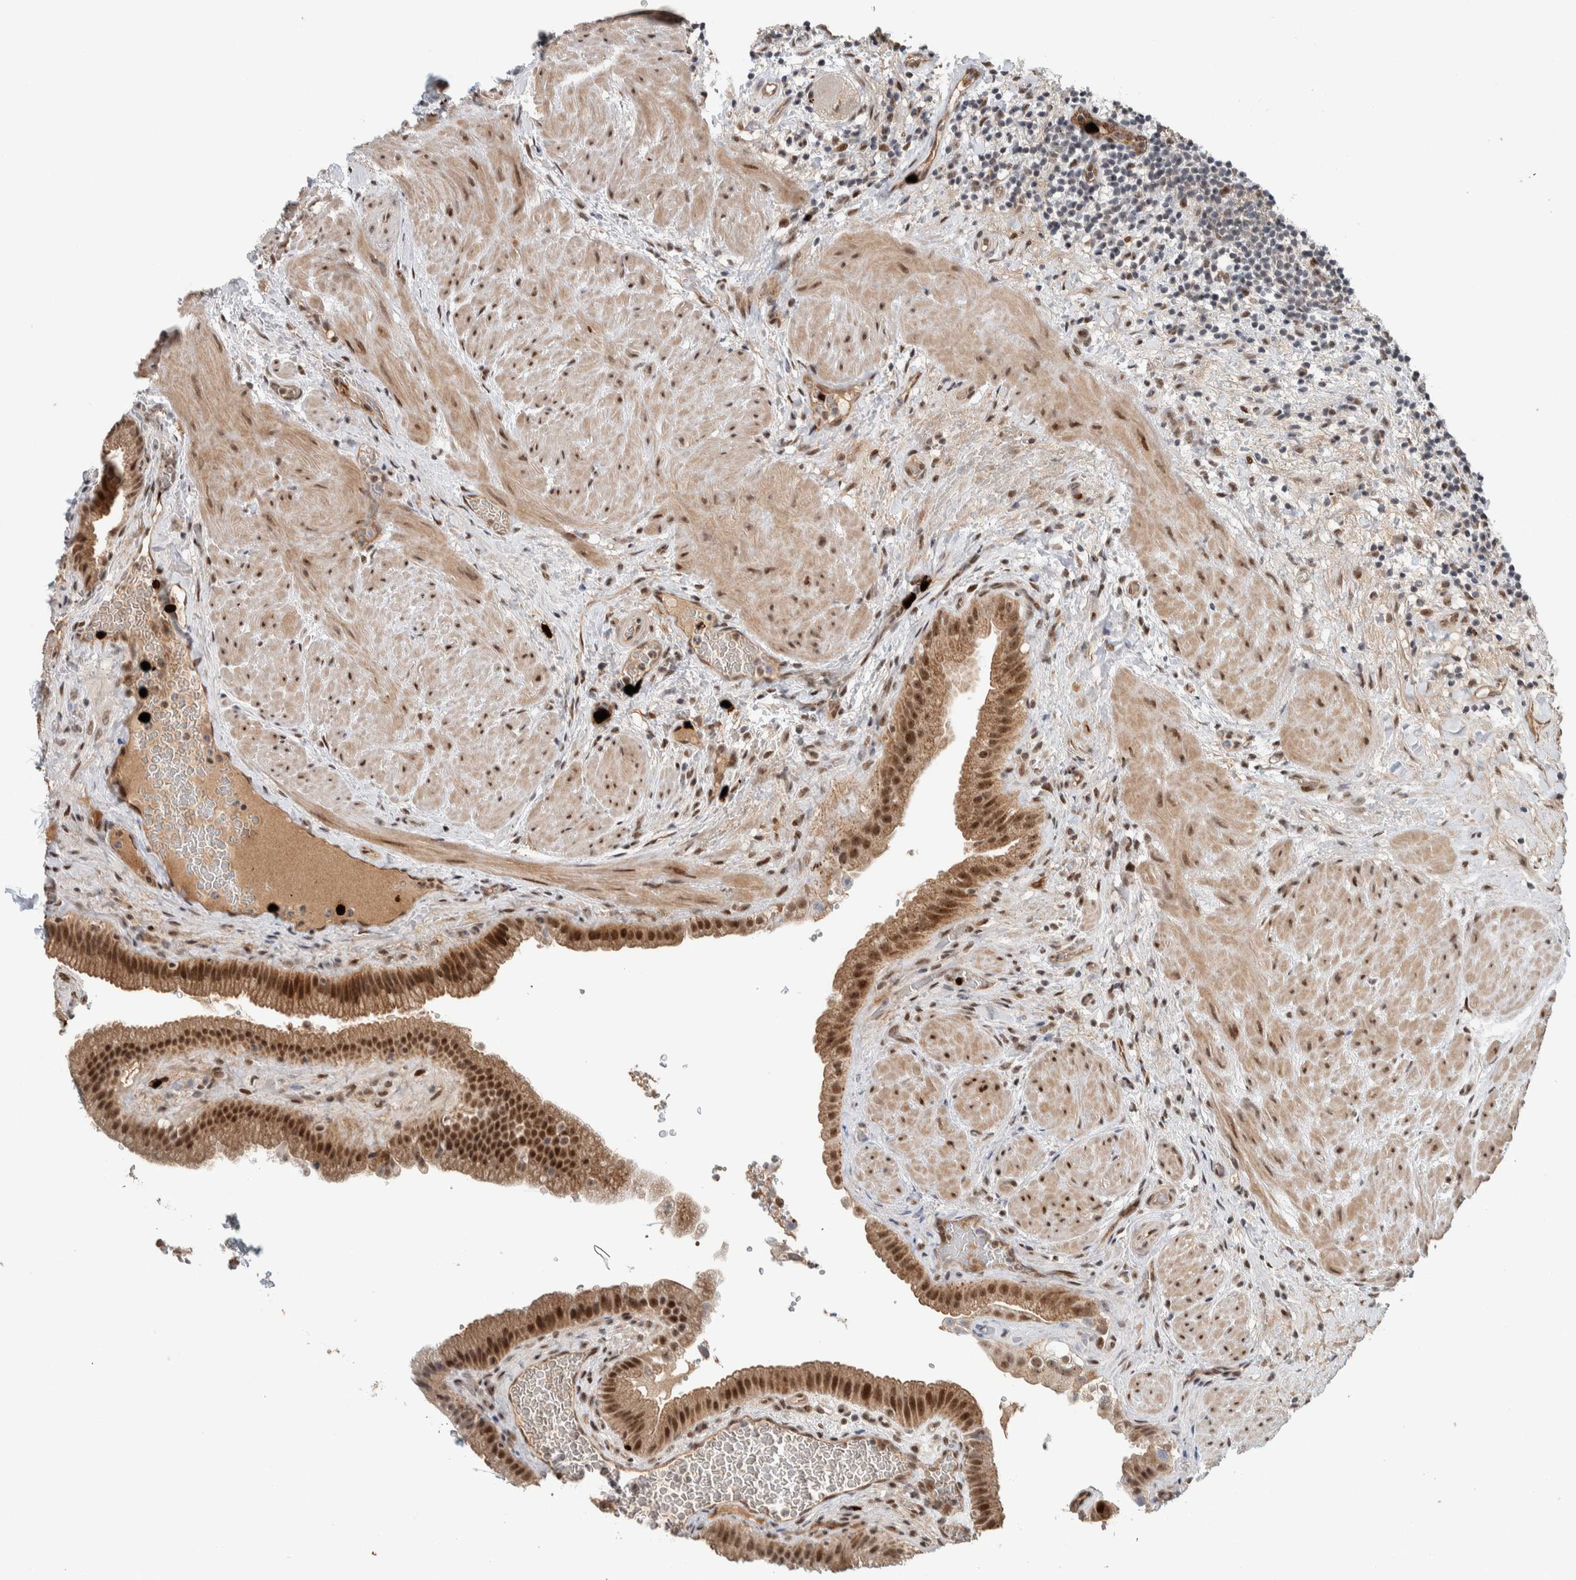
{"staining": {"intensity": "strong", "quantity": ">75%", "location": "cytoplasmic/membranous,nuclear"}, "tissue": "gallbladder", "cell_type": "Glandular cells", "image_type": "normal", "snomed": [{"axis": "morphology", "description": "Normal tissue, NOS"}, {"axis": "topography", "description": "Gallbladder"}], "caption": "DAB immunohistochemical staining of normal human gallbladder exhibits strong cytoplasmic/membranous,nuclear protein staining in approximately >75% of glandular cells.", "gene": "ZFP91", "patient": {"sex": "male", "age": 49}}